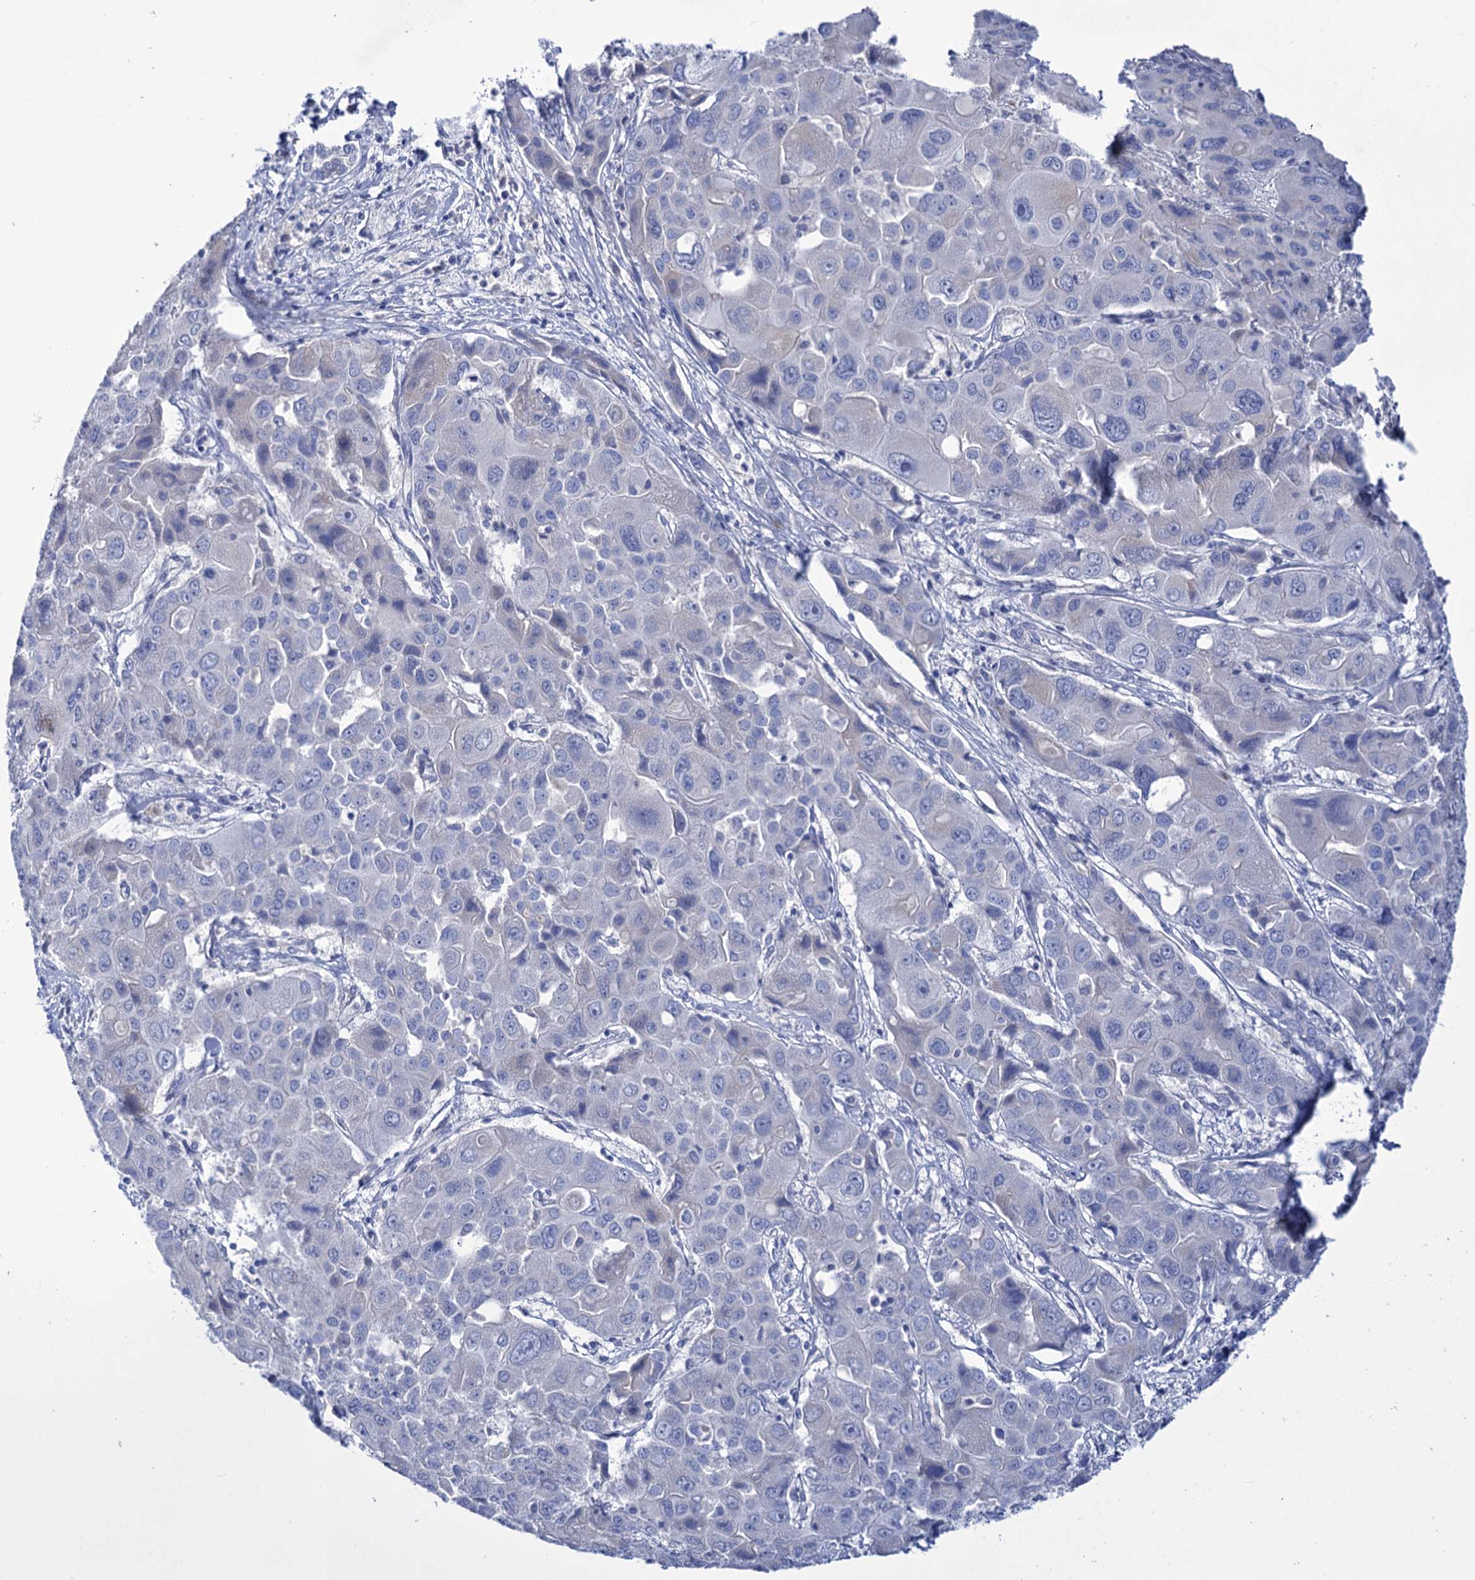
{"staining": {"intensity": "negative", "quantity": "none", "location": "none"}, "tissue": "liver cancer", "cell_type": "Tumor cells", "image_type": "cancer", "snomed": [{"axis": "morphology", "description": "Cholangiocarcinoma"}, {"axis": "topography", "description": "Liver"}], "caption": "This is an IHC photomicrograph of human liver cancer (cholangiocarcinoma). There is no staining in tumor cells.", "gene": "YARS2", "patient": {"sex": "male", "age": 67}}